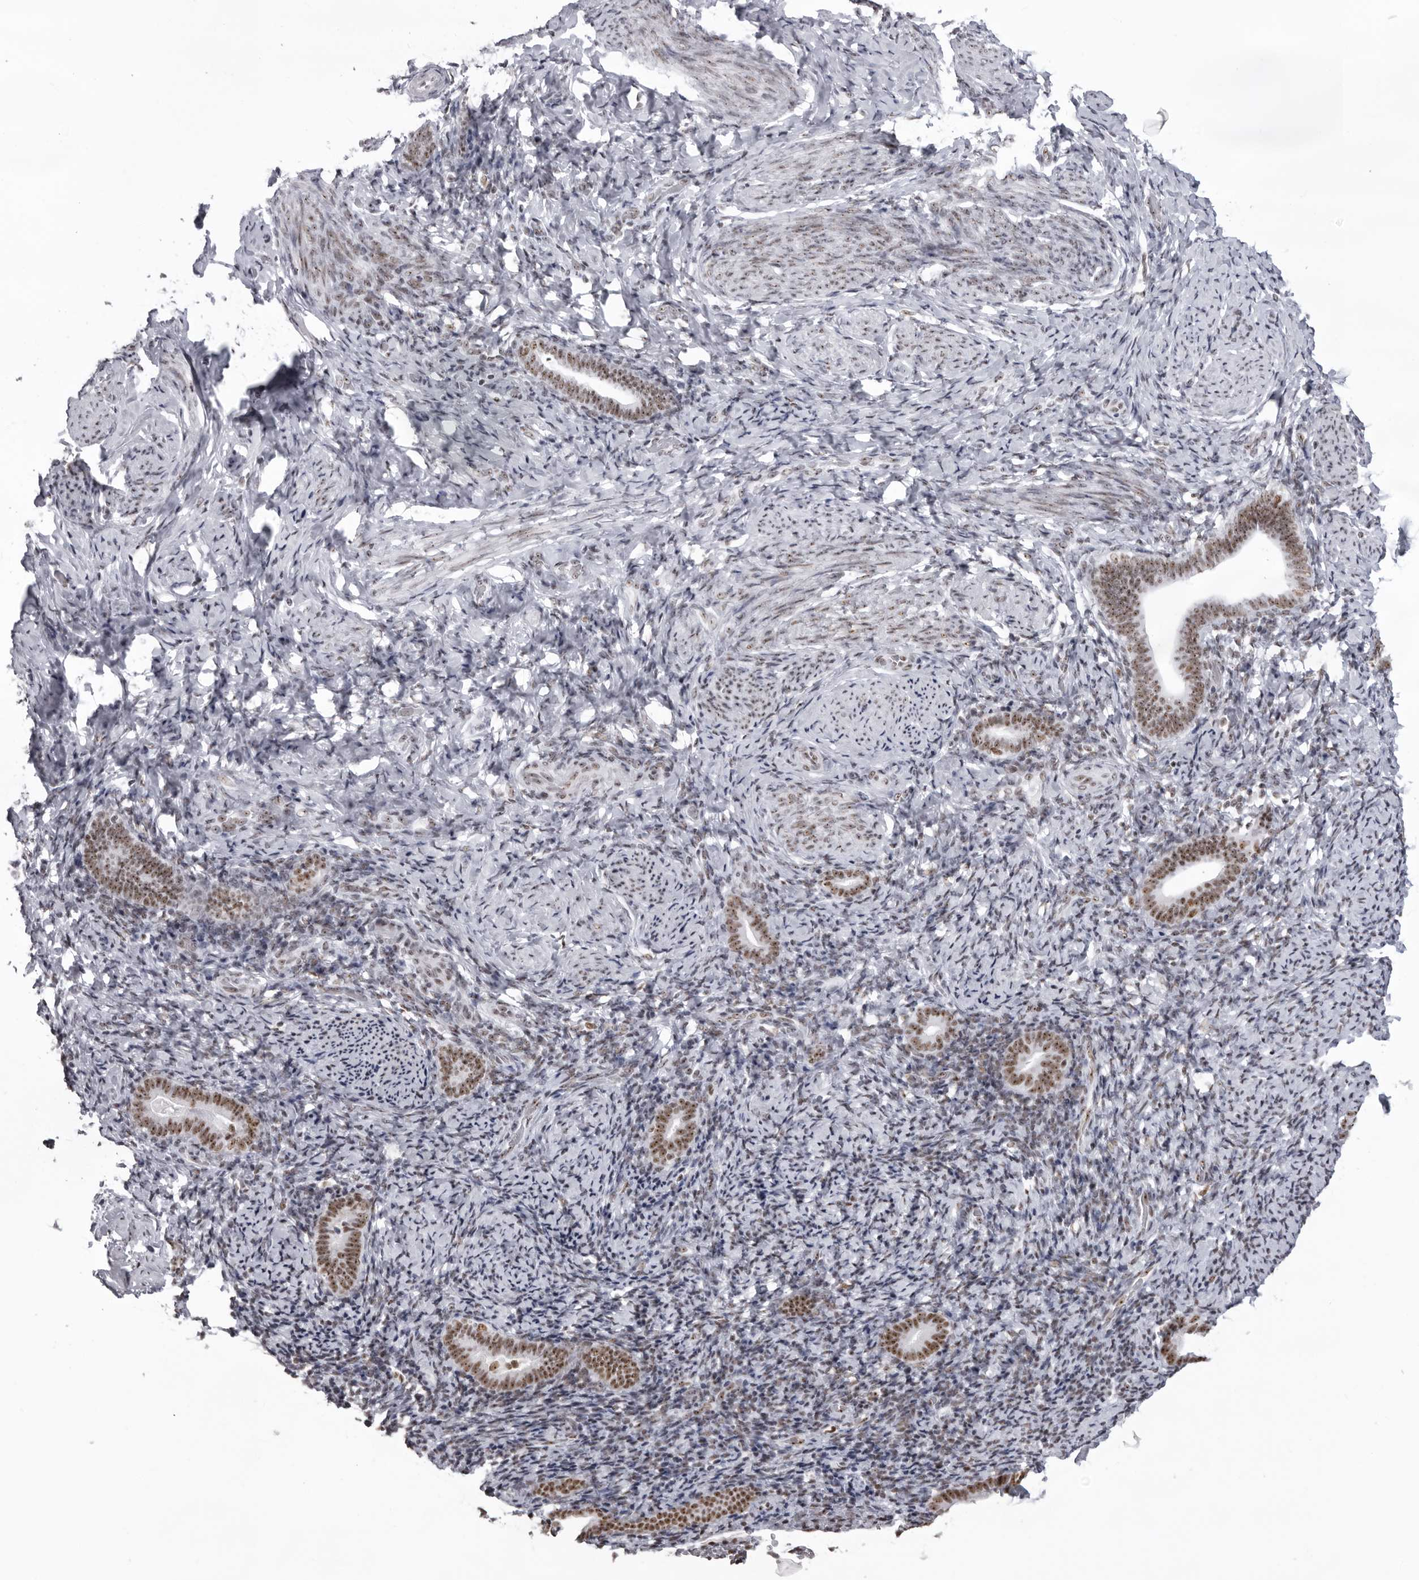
{"staining": {"intensity": "weak", "quantity": "25%-75%", "location": "nuclear"}, "tissue": "endometrium", "cell_type": "Cells in endometrial stroma", "image_type": "normal", "snomed": [{"axis": "morphology", "description": "Normal tissue, NOS"}, {"axis": "topography", "description": "Endometrium"}], "caption": "This is a histology image of immunohistochemistry staining of unremarkable endometrium, which shows weak positivity in the nuclear of cells in endometrial stroma.", "gene": "DHX9", "patient": {"sex": "female", "age": 51}}